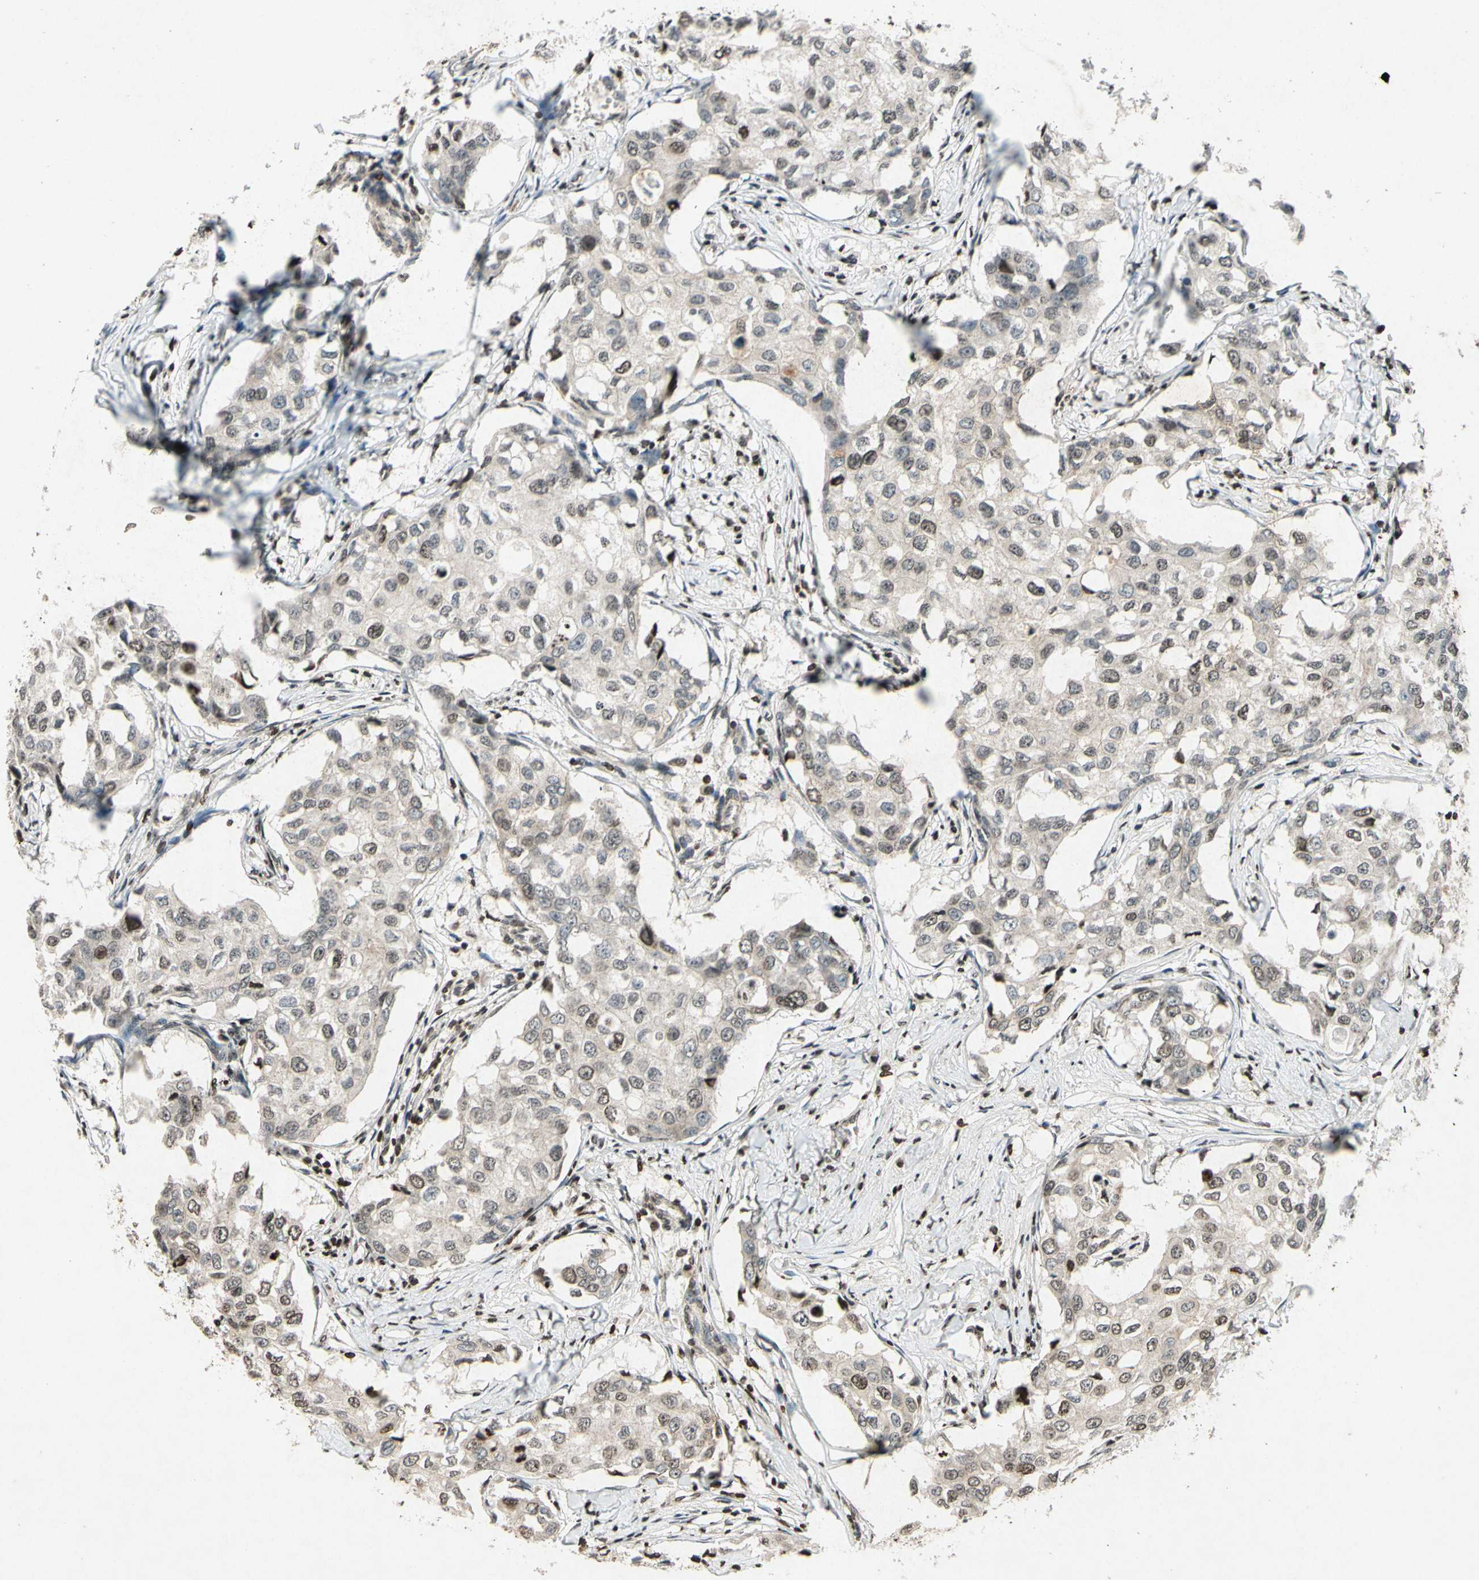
{"staining": {"intensity": "weak", "quantity": "<25%", "location": "cytoplasmic/membranous,nuclear"}, "tissue": "breast cancer", "cell_type": "Tumor cells", "image_type": "cancer", "snomed": [{"axis": "morphology", "description": "Duct carcinoma"}, {"axis": "topography", "description": "Breast"}], "caption": "High power microscopy micrograph of an immunohistochemistry image of breast cancer (infiltrating ductal carcinoma), revealing no significant positivity in tumor cells. (Stains: DAB immunohistochemistry with hematoxylin counter stain, Microscopy: brightfield microscopy at high magnification).", "gene": "HOXB3", "patient": {"sex": "female", "age": 27}}